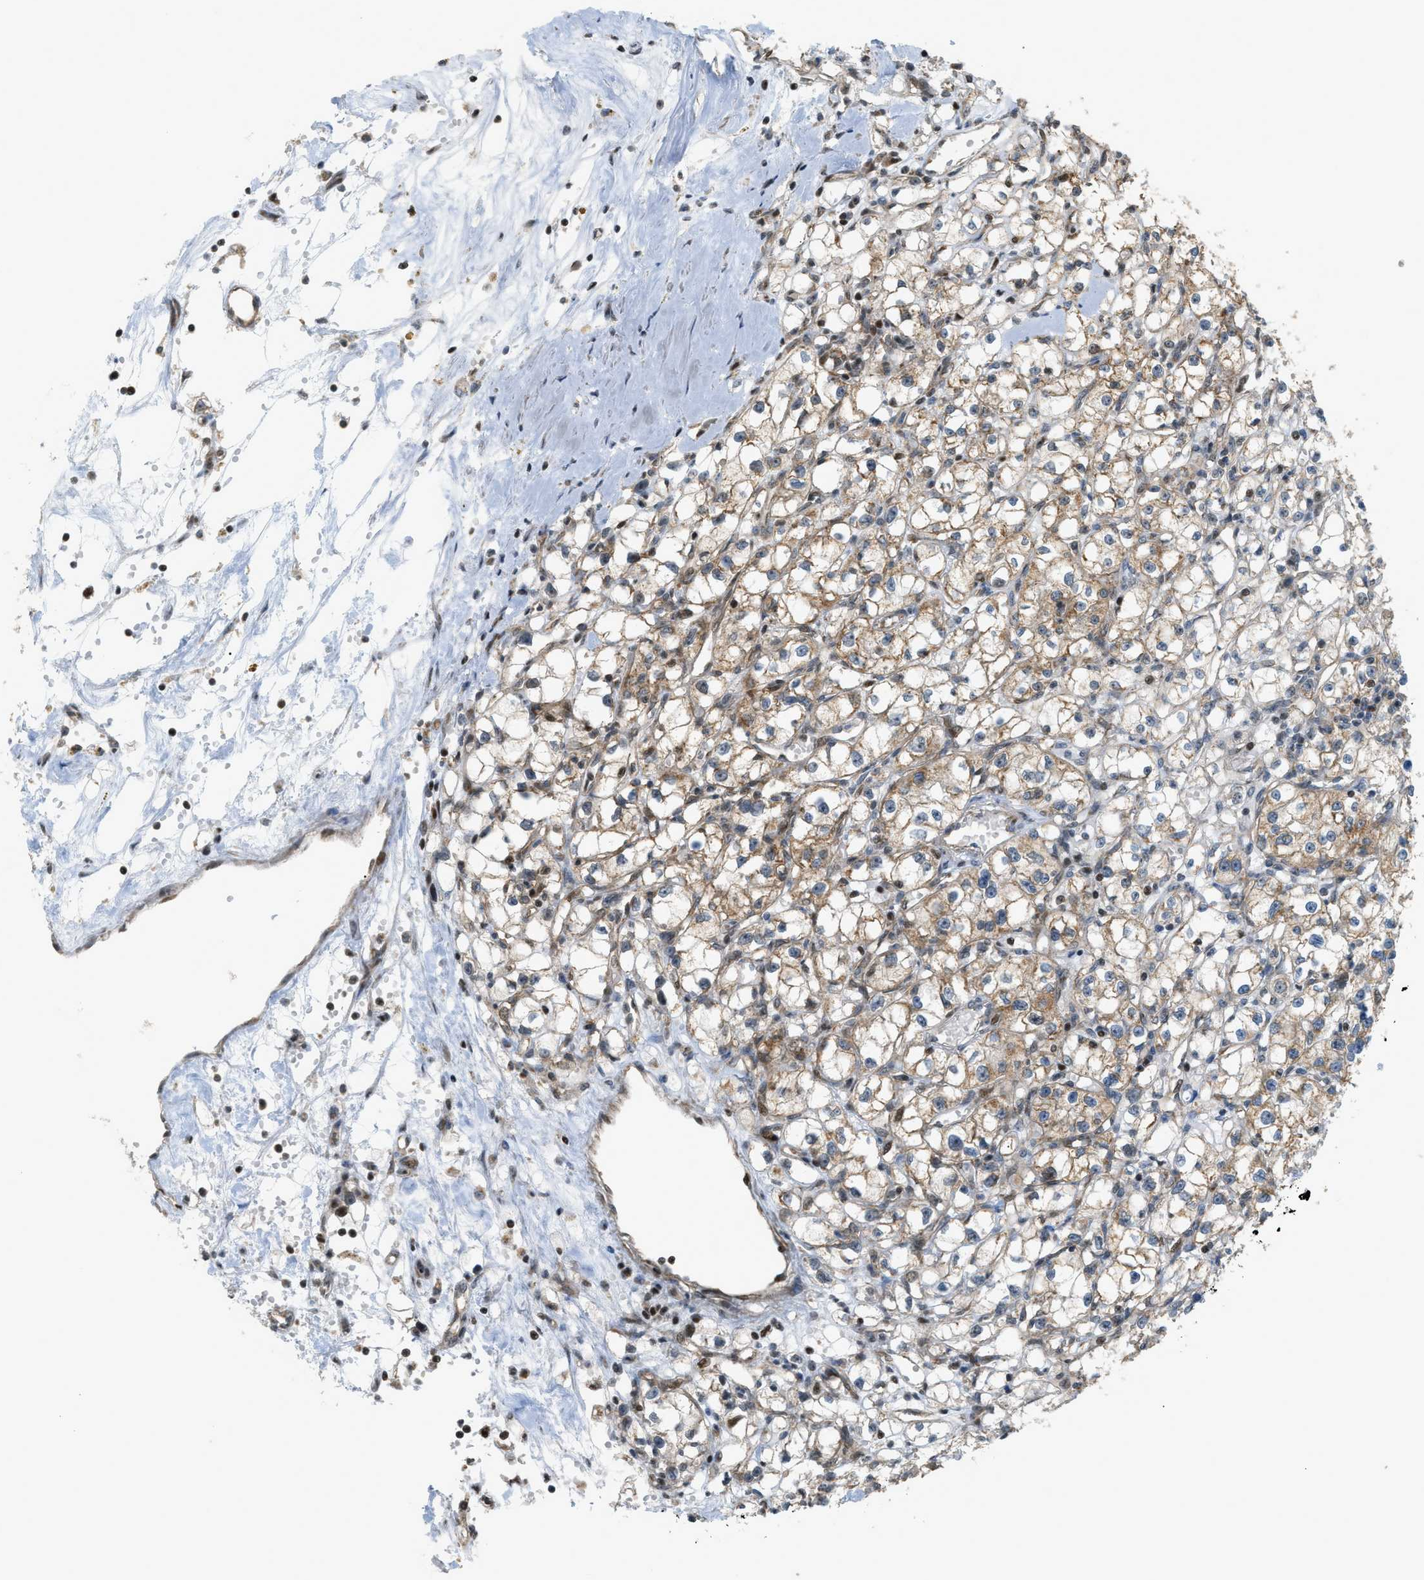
{"staining": {"intensity": "weak", "quantity": "25%-75%", "location": "cytoplasmic/membranous"}, "tissue": "renal cancer", "cell_type": "Tumor cells", "image_type": "cancer", "snomed": [{"axis": "morphology", "description": "Adenocarcinoma, NOS"}, {"axis": "topography", "description": "Kidney"}], "caption": "Protein staining displays weak cytoplasmic/membranous staining in about 25%-75% of tumor cells in renal cancer (adenocarcinoma). (Brightfield microscopy of DAB IHC at high magnification).", "gene": "CCDC186", "patient": {"sex": "male", "age": 56}}